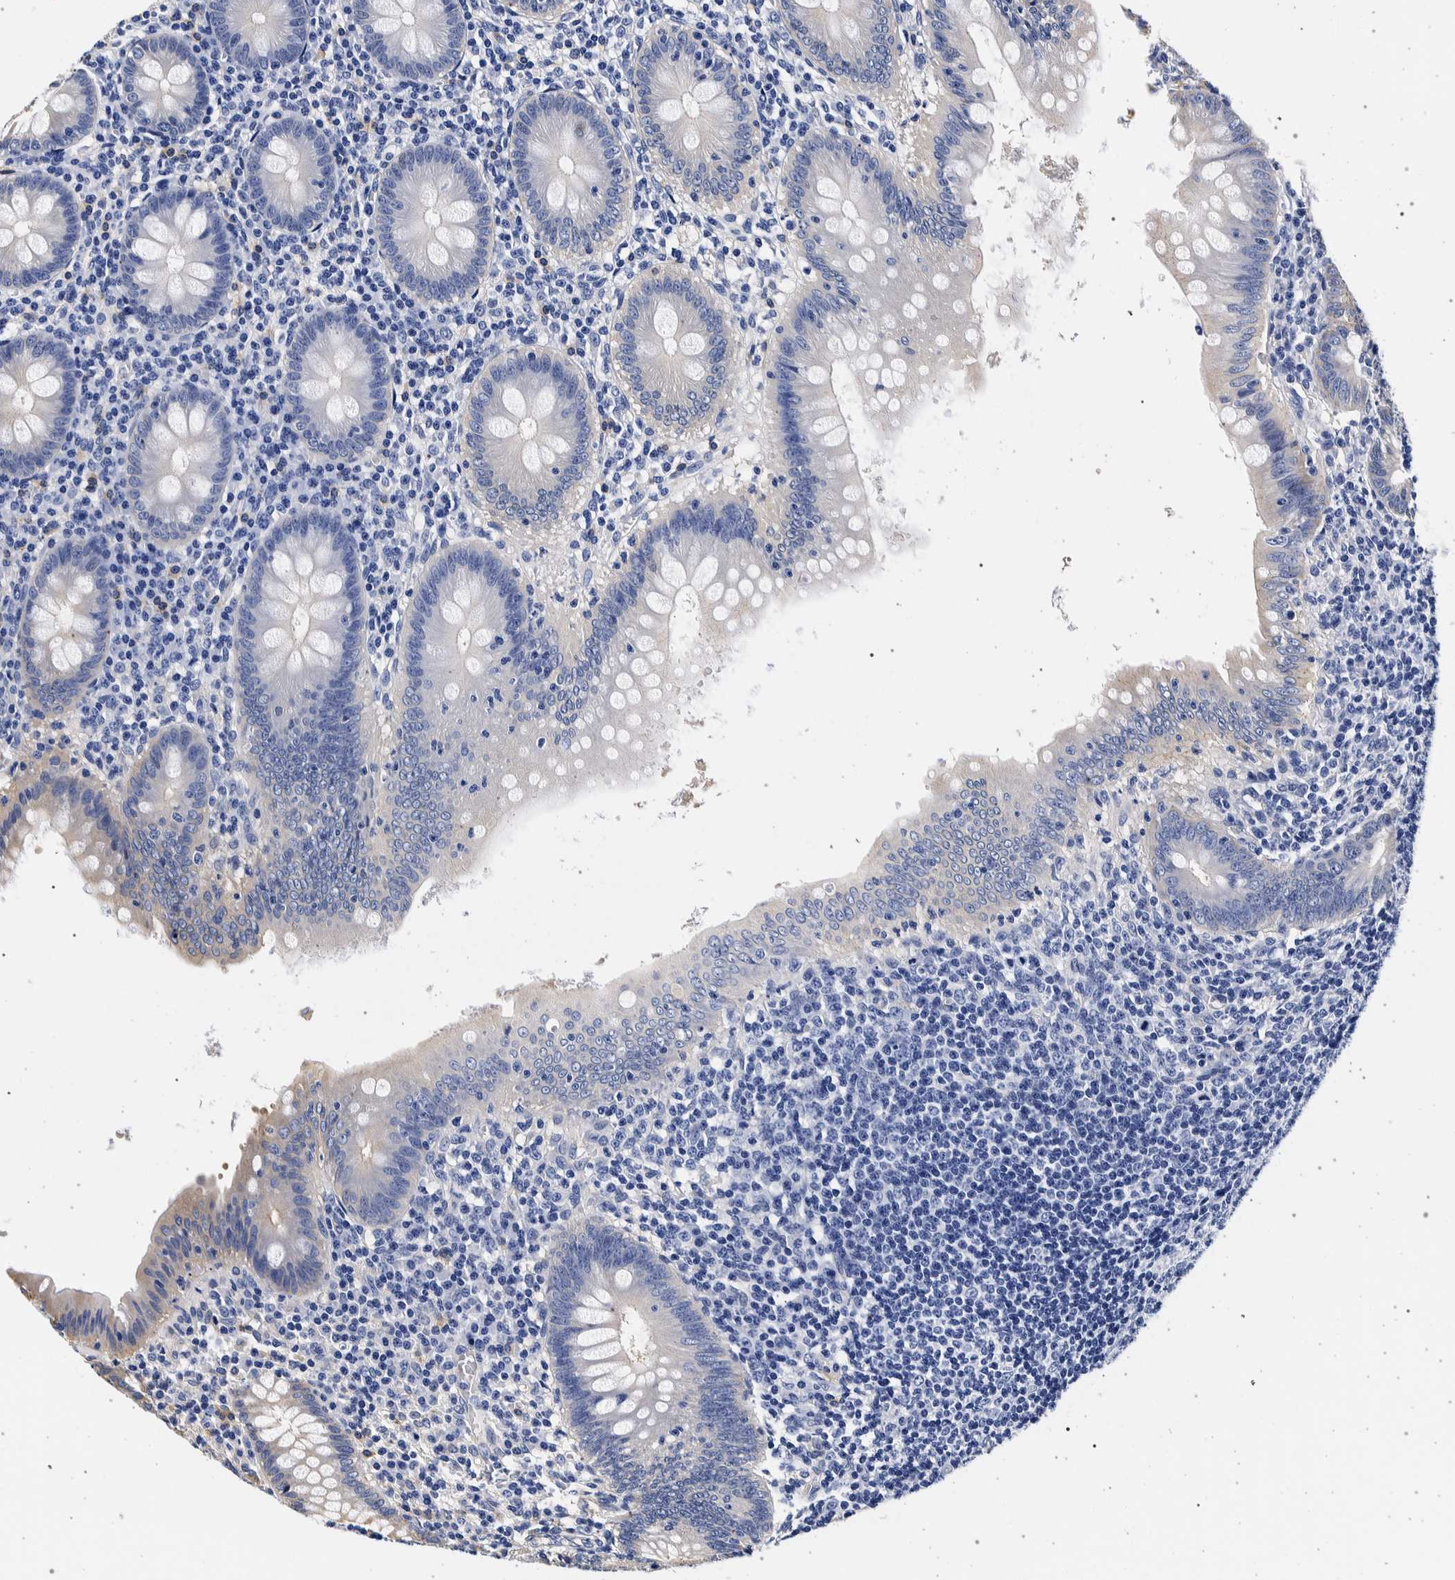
{"staining": {"intensity": "weak", "quantity": "<25%", "location": "cytoplasmic/membranous"}, "tissue": "appendix", "cell_type": "Glandular cells", "image_type": "normal", "snomed": [{"axis": "morphology", "description": "Normal tissue, NOS"}, {"axis": "topography", "description": "Appendix"}], "caption": "Appendix stained for a protein using immunohistochemistry (IHC) reveals no staining glandular cells.", "gene": "NIBAN2", "patient": {"sex": "male", "age": 56}}